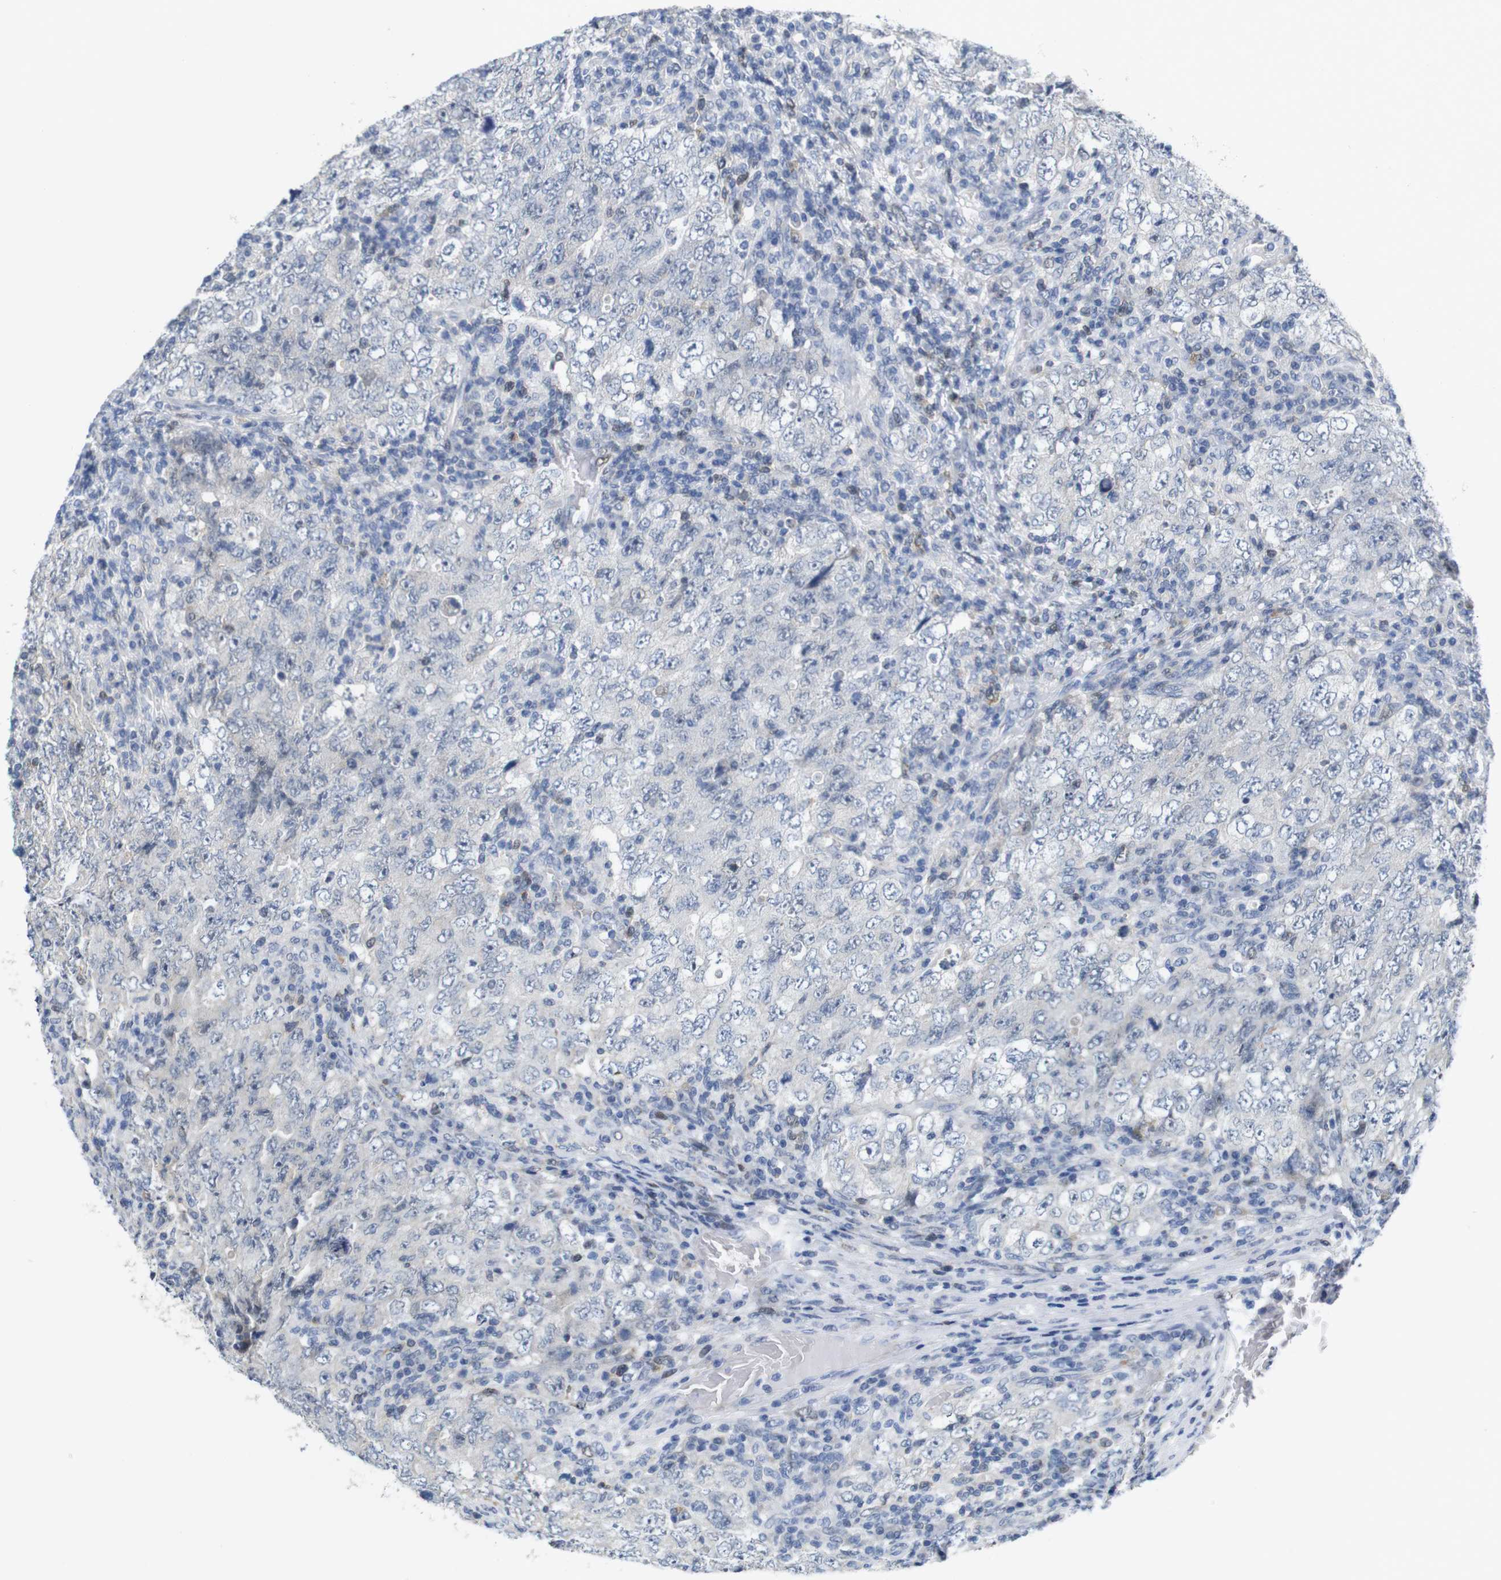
{"staining": {"intensity": "negative", "quantity": "none", "location": "none"}, "tissue": "testis cancer", "cell_type": "Tumor cells", "image_type": "cancer", "snomed": [{"axis": "morphology", "description": "Carcinoma, Embryonal, NOS"}, {"axis": "topography", "description": "Testis"}], "caption": "This is an immunohistochemistry (IHC) image of human testis embryonal carcinoma. There is no positivity in tumor cells.", "gene": "CDK2", "patient": {"sex": "male", "age": 26}}